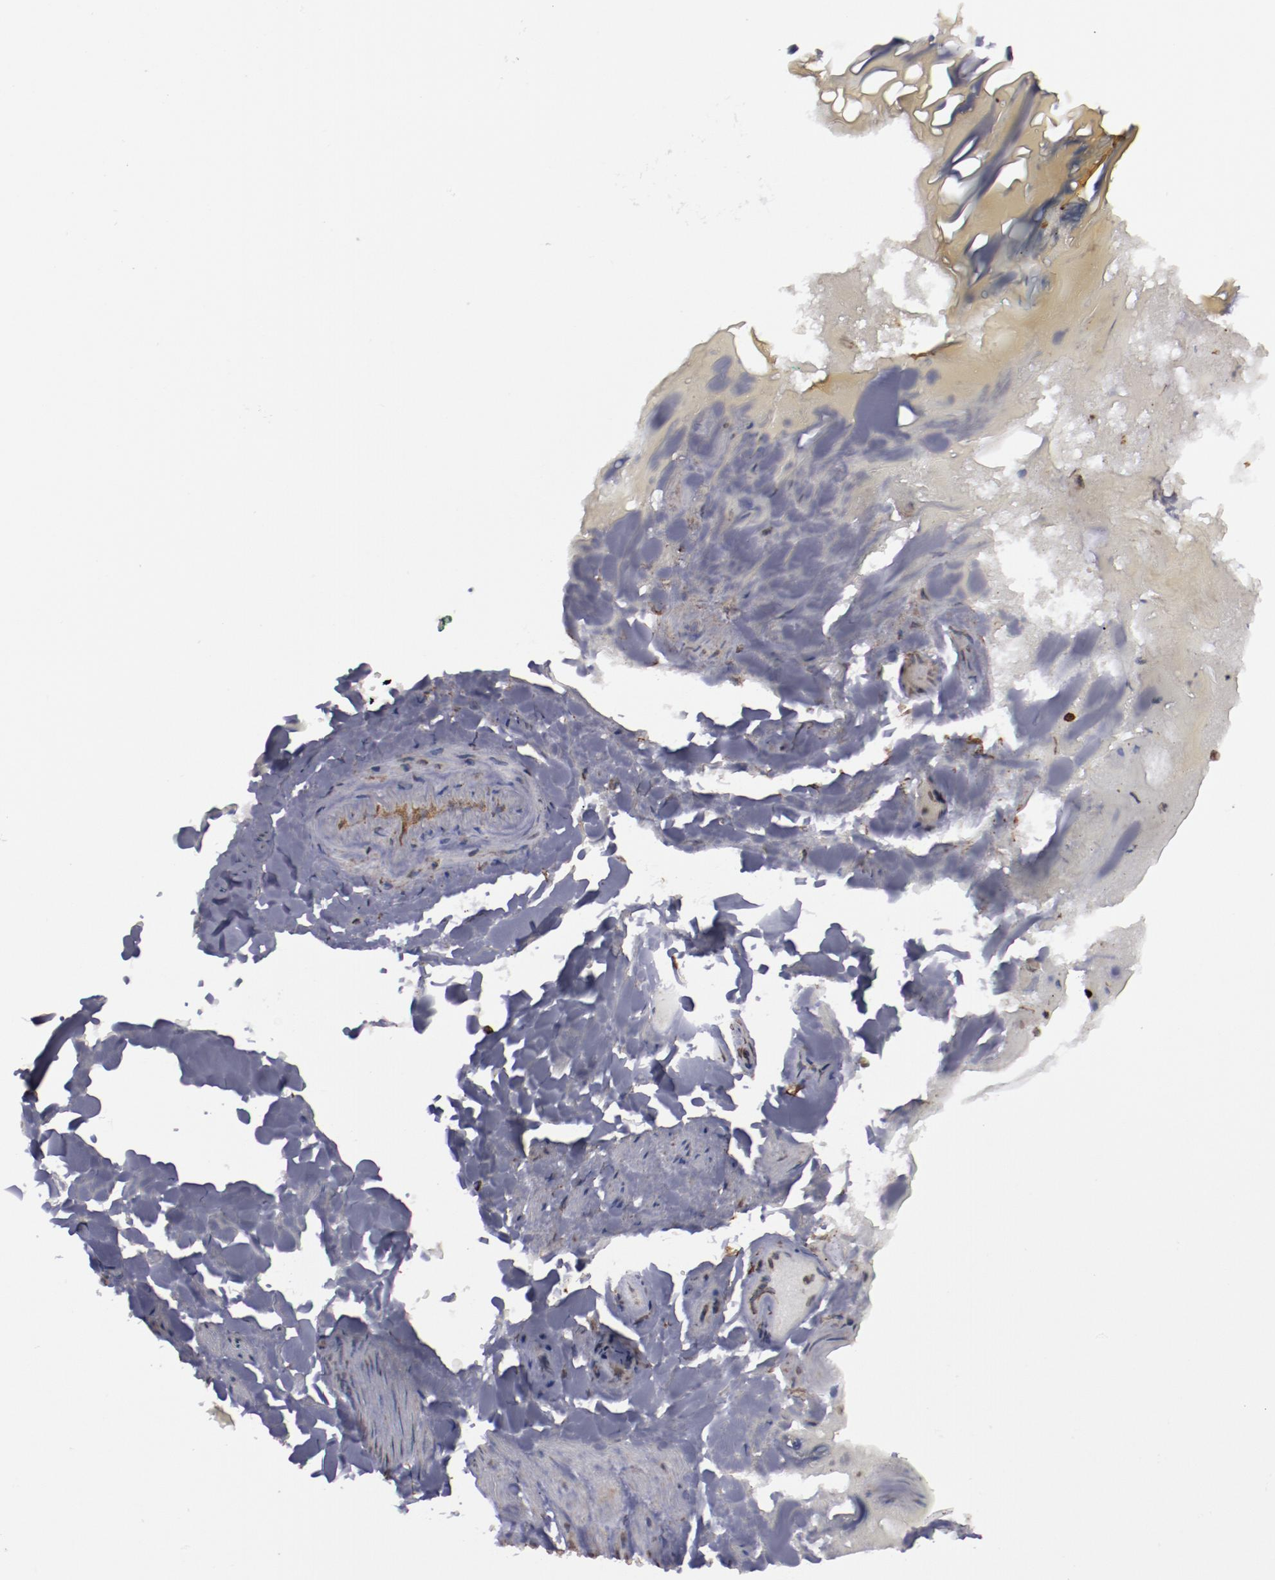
{"staining": {"intensity": "moderate", "quantity": ">75%", "location": "cytoplasmic/membranous"}, "tissue": "skin", "cell_type": "Epidermal cells", "image_type": "normal", "snomed": [{"axis": "morphology", "description": "Normal tissue, NOS"}, {"axis": "morphology", "description": "Hemorrhoids"}, {"axis": "morphology", "description": "Inflammation, NOS"}, {"axis": "topography", "description": "Anal"}], "caption": "The histopathology image reveals staining of benign skin, revealing moderate cytoplasmic/membranous protein positivity (brown color) within epidermal cells.", "gene": "ERLIN2", "patient": {"sex": "male", "age": 60}}